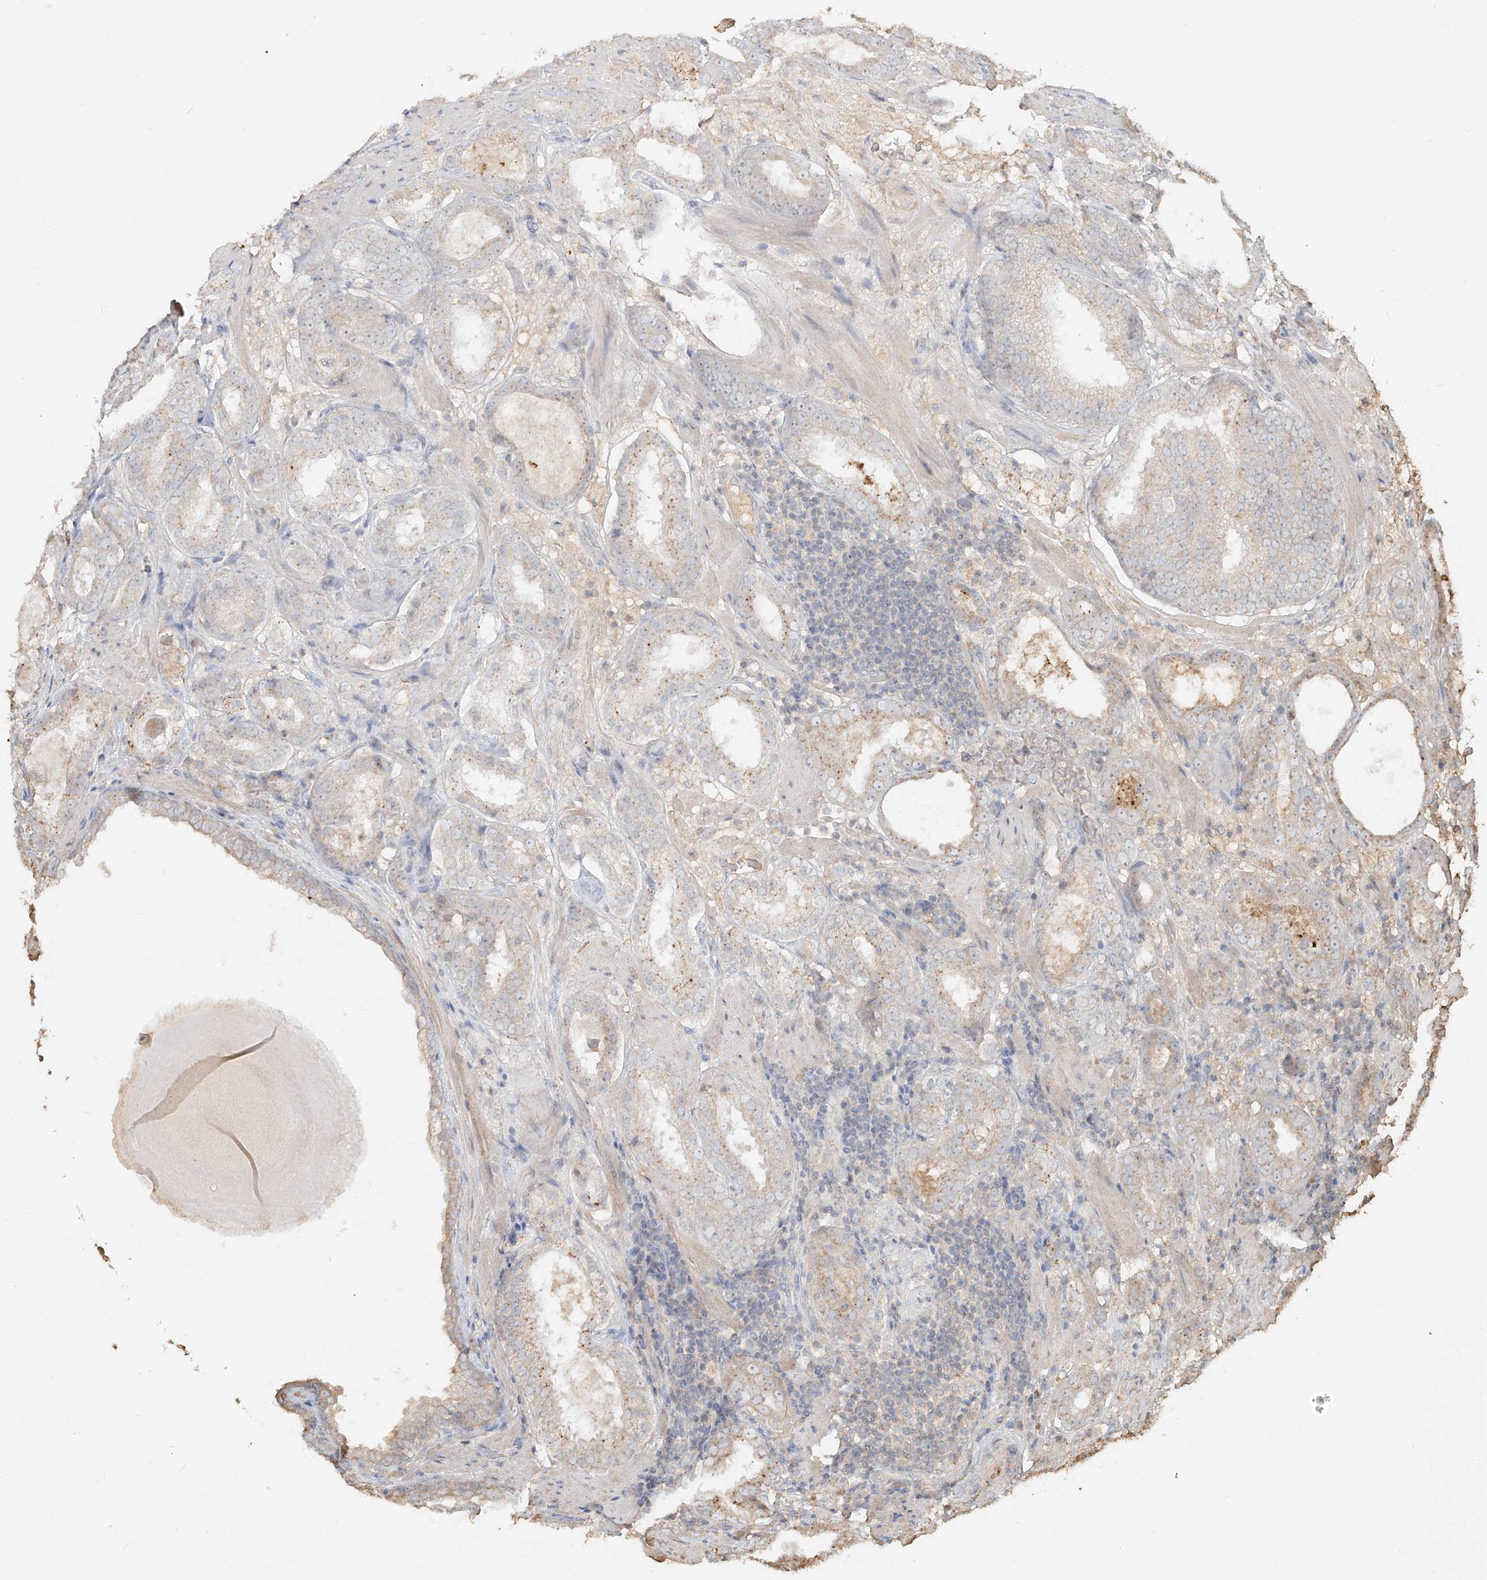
{"staining": {"intensity": "negative", "quantity": "none", "location": "none"}, "tissue": "prostate cancer", "cell_type": "Tumor cells", "image_type": "cancer", "snomed": [{"axis": "morphology", "description": "Adenocarcinoma, Low grade"}, {"axis": "topography", "description": "Prostate"}], "caption": "Tumor cells are negative for protein expression in human prostate low-grade adenocarcinoma.", "gene": "NPHS1", "patient": {"sex": "male", "age": 69}}